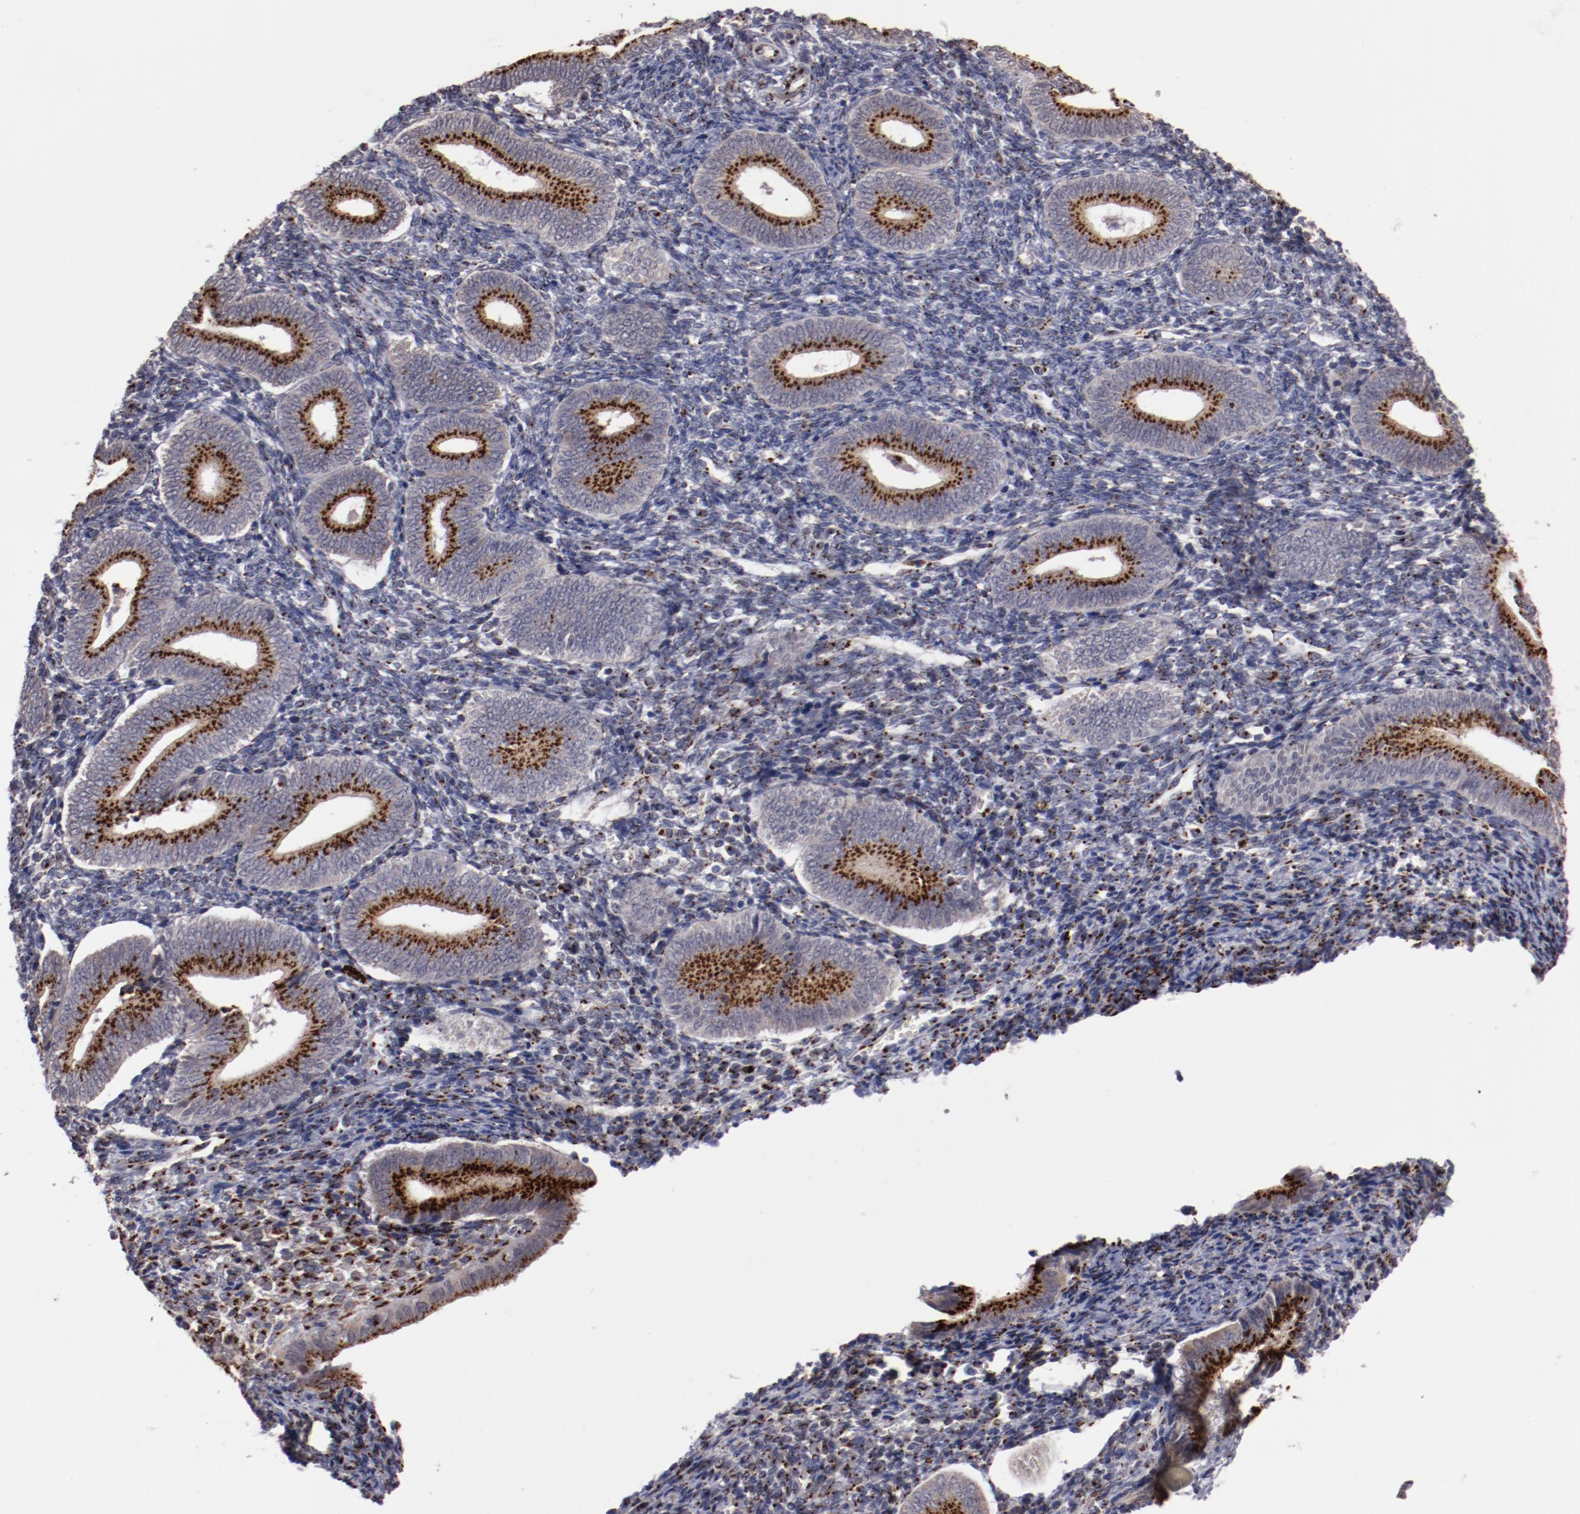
{"staining": {"intensity": "strong", "quantity": ">75%", "location": "cytoplasmic/membranous"}, "tissue": "endometrium", "cell_type": "Cells in endometrial stroma", "image_type": "normal", "snomed": [{"axis": "morphology", "description": "Normal tissue, NOS"}, {"axis": "topography", "description": "Uterus"}, {"axis": "topography", "description": "Endometrium"}], "caption": "IHC (DAB (3,3'-diaminobenzidine)) staining of normal human endometrium reveals strong cytoplasmic/membranous protein staining in about >75% of cells in endometrial stroma.", "gene": "GOLIM4", "patient": {"sex": "female", "age": 33}}